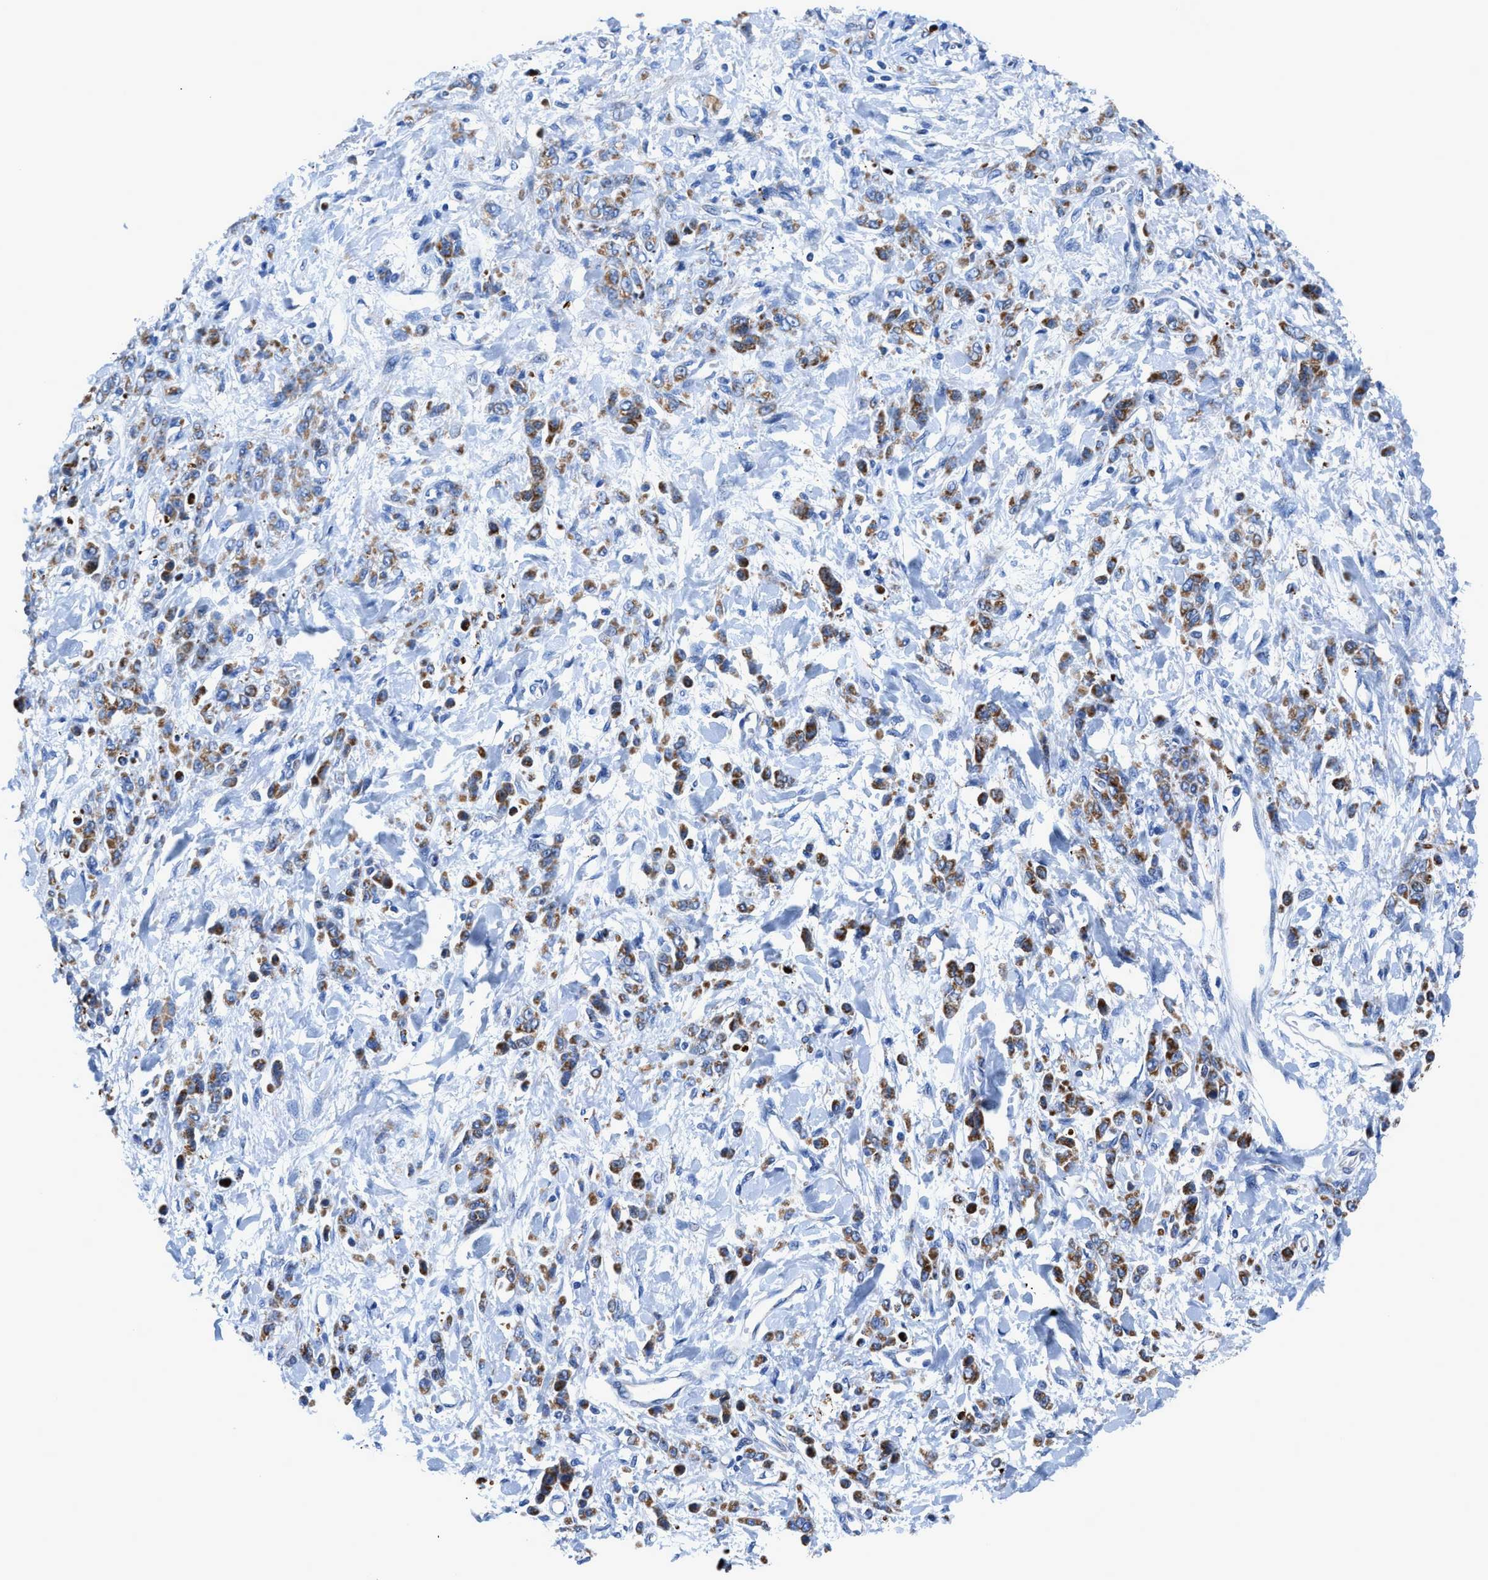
{"staining": {"intensity": "moderate", "quantity": ">75%", "location": "cytoplasmic/membranous"}, "tissue": "stomach cancer", "cell_type": "Tumor cells", "image_type": "cancer", "snomed": [{"axis": "morphology", "description": "Normal tissue, NOS"}, {"axis": "morphology", "description": "Adenocarcinoma, NOS"}, {"axis": "topography", "description": "Stomach"}], "caption": "Immunohistochemical staining of stomach adenocarcinoma demonstrates medium levels of moderate cytoplasmic/membranous positivity in approximately >75% of tumor cells.", "gene": "ZDHHC3", "patient": {"sex": "male", "age": 82}}